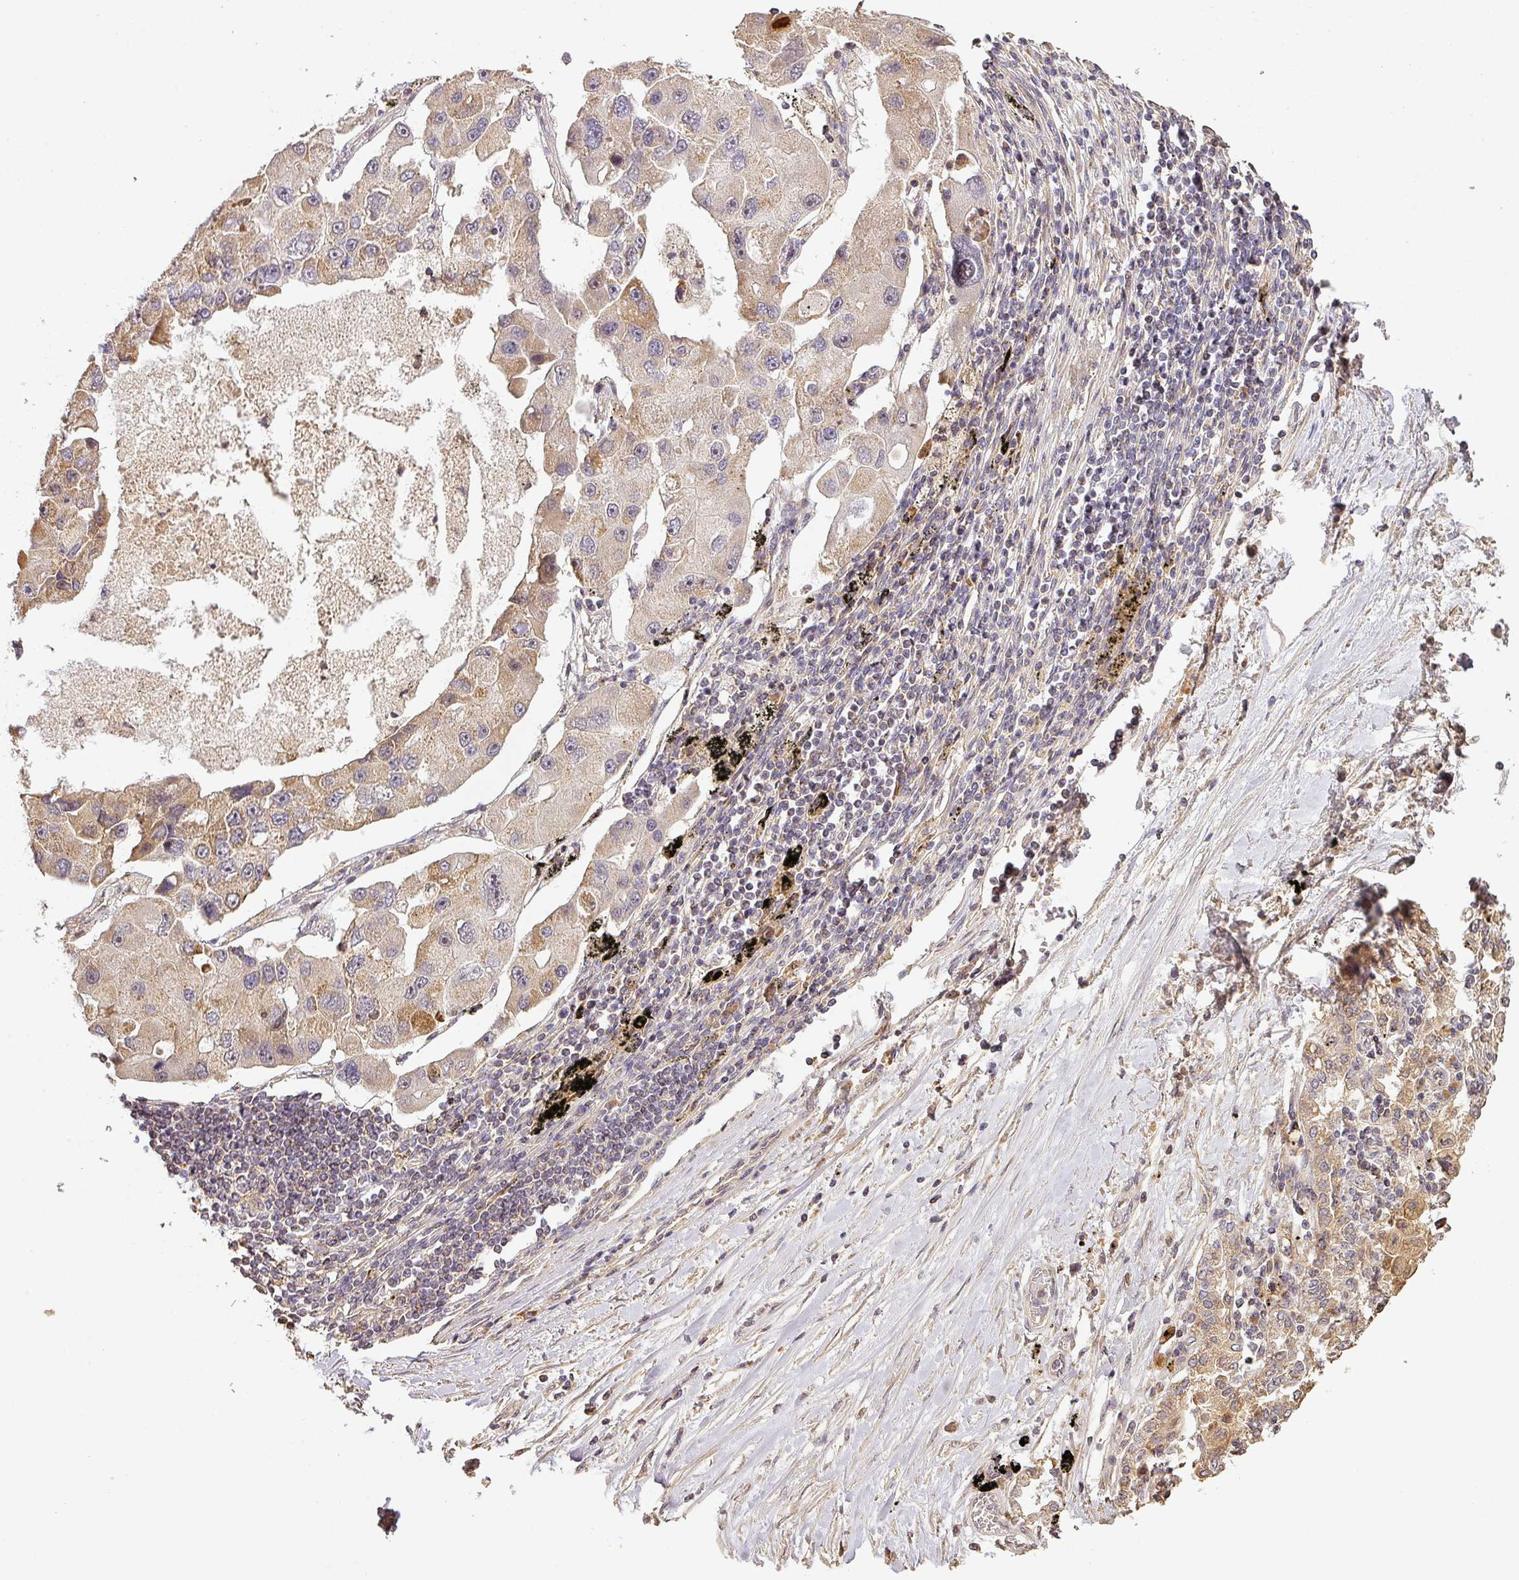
{"staining": {"intensity": "weak", "quantity": "25%-75%", "location": "cytoplasmic/membranous"}, "tissue": "lung cancer", "cell_type": "Tumor cells", "image_type": "cancer", "snomed": [{"axis": "morphology", "description": "Adenocarcinoma, NOS"}, {"axis": "topography", "description": "Lung"}], "caption": "Lung adenocarcinoma stained with a protein marker reveals weak staining in tumor cells.", "gene": "BPIFB3", "patient": {"sex": "female", "age": 54}}